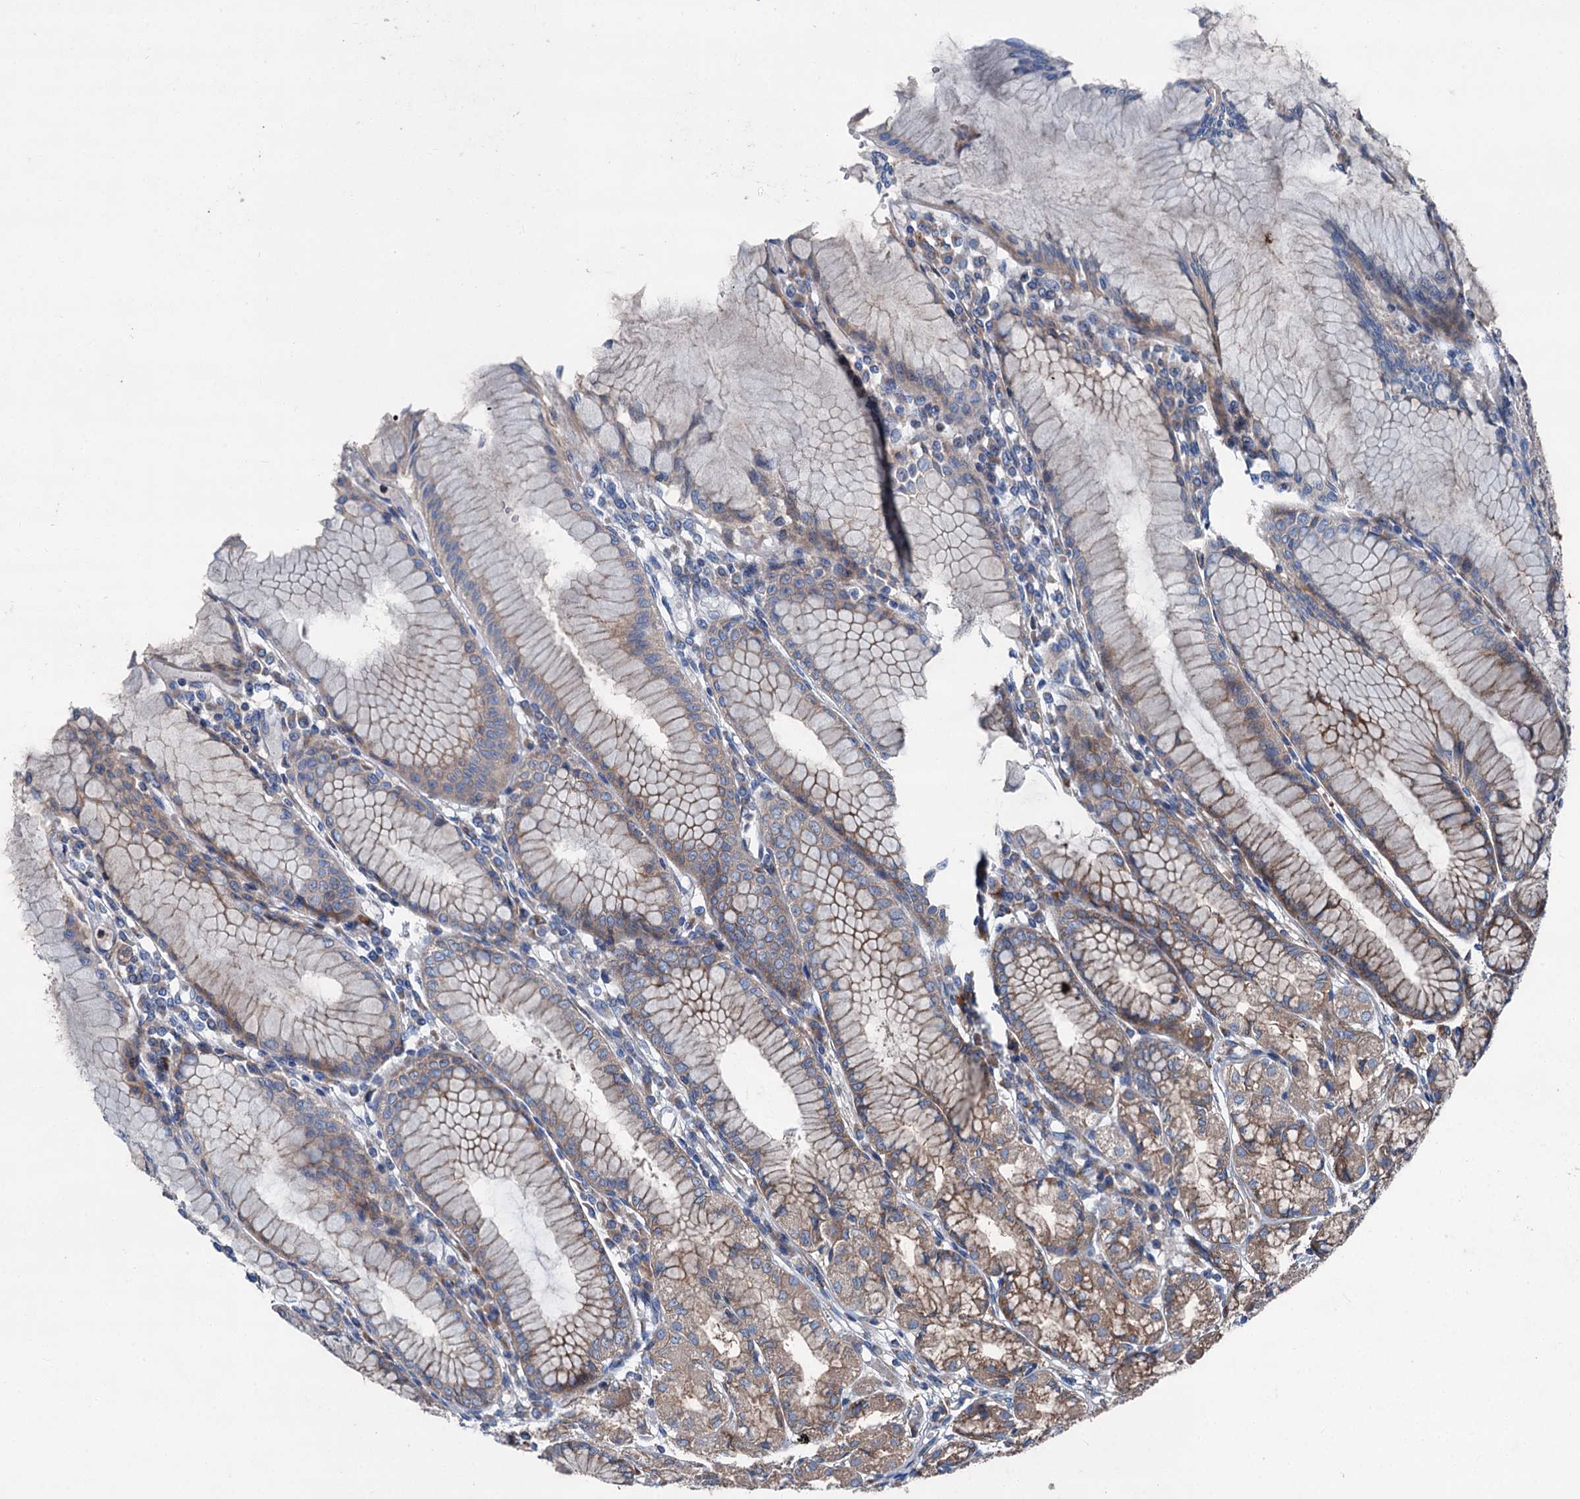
{"staining": {"intensity": "moderate", "quantity": "25%-75%", "location": "cytoplasmic/membranous"}, "tissue": "stomach", "cell_type": "Glandular cells", "image_type": "normal", "snomed": [{"axis": "morphology", "description": "Normal tissue, NOS"}, {"axis": "topography", "description": "Stomach"}], "caption": "Brown immunohistochemical staining in normal stomach exhibits moderate cytoplasmic/membranous staining in about 25%-75% of glandular cells. The staining is performed using DAB brown chromogen to label protein expression. The nuclei are counter-stained blue using hematoxylin.", "gene": "RUFY1", "patient": {"sex": "female", "age": 57}}